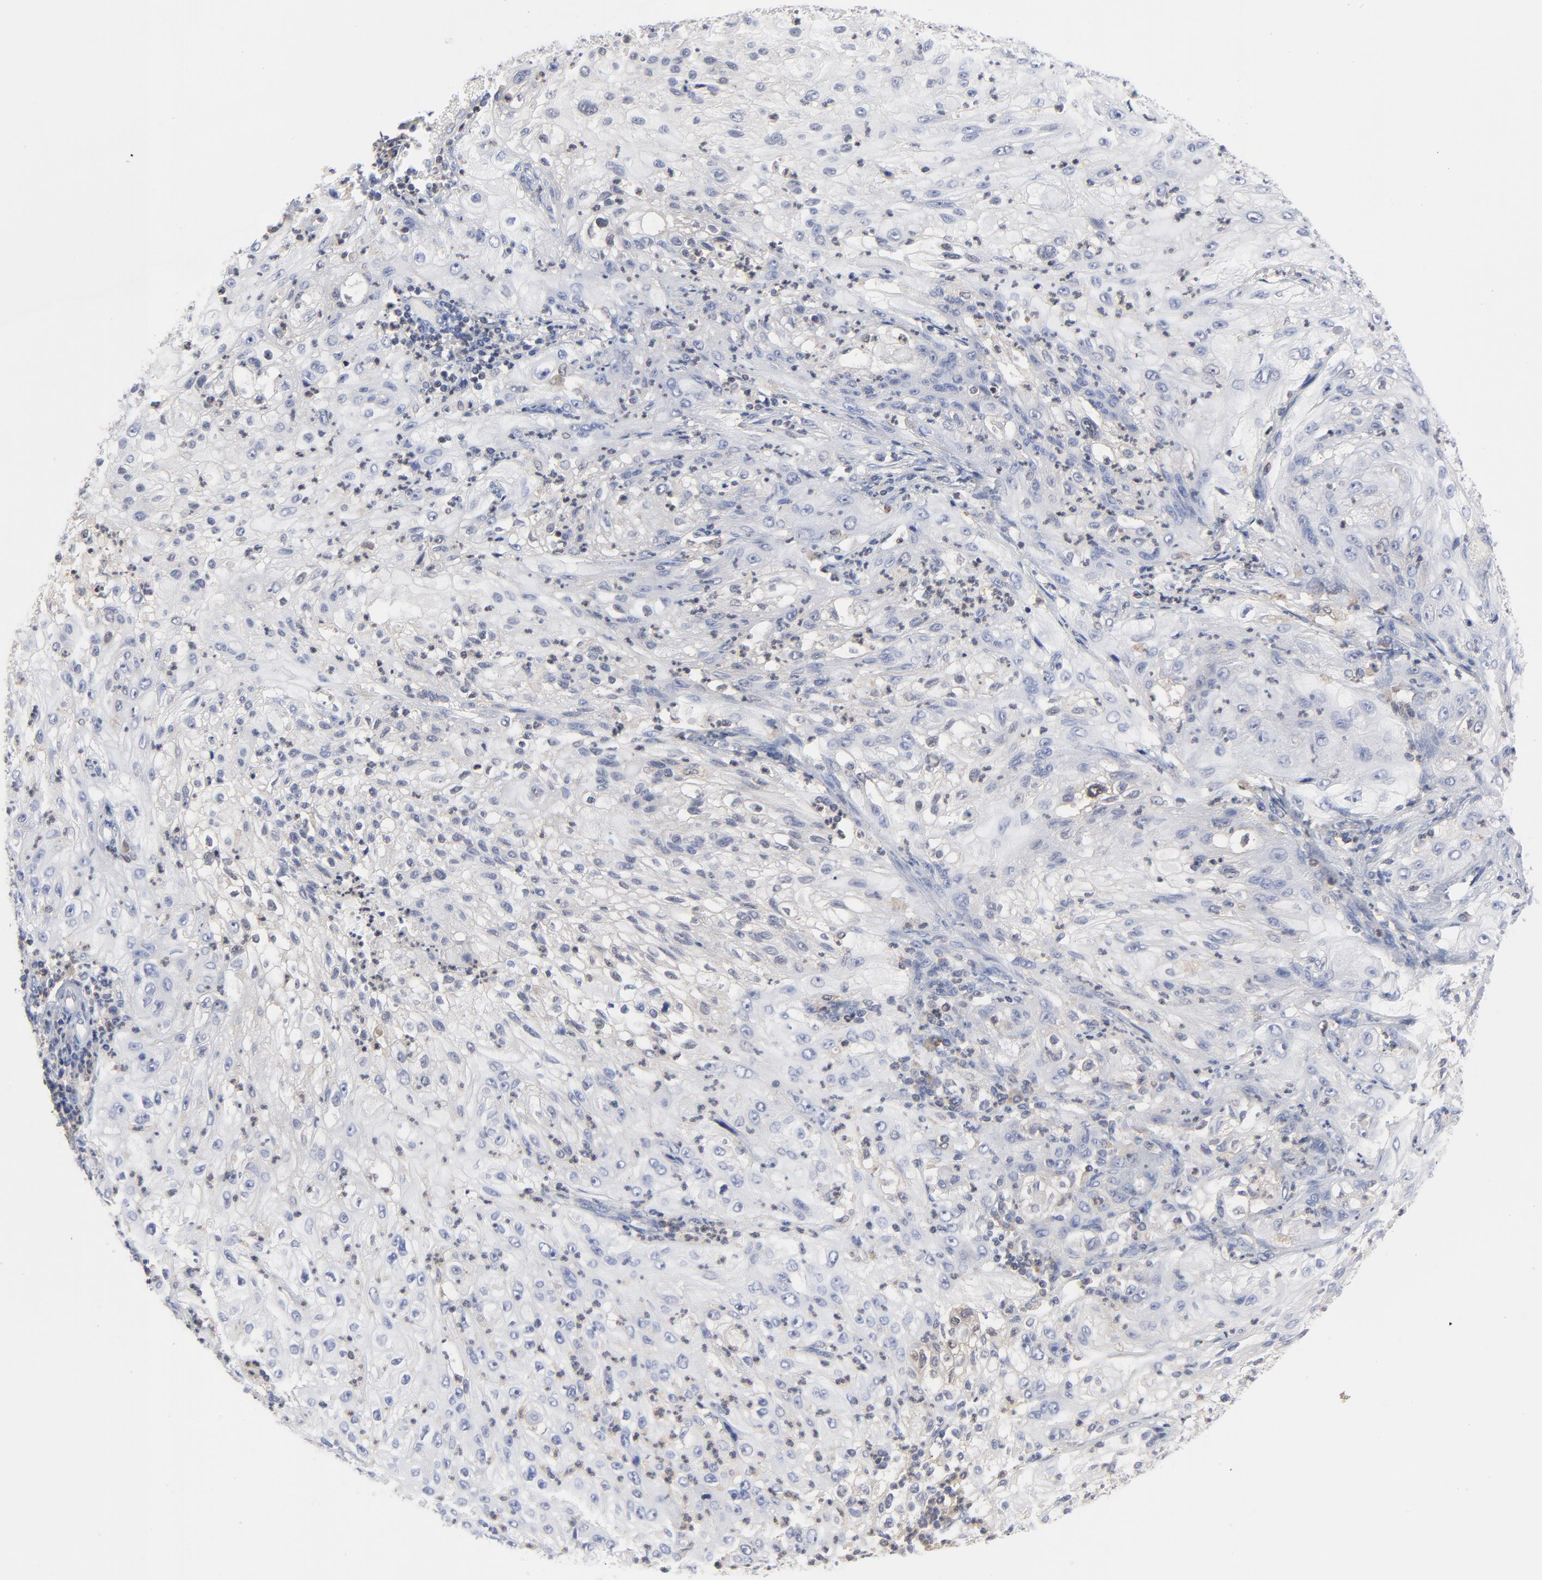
{"staining": {"intensity": "negative", "quantity": "none", "location": "none"}, "tissue": "lung cancer", "cell_type": "Tumor cells", "image_type": "cancer", "snomed": [{"axis": "morphology", "description": "Inflammation, NOS"}, {"axis": "morphology", "description": "Squamous cell carcinoma, NOS"}, {"axis": "topography", "description": "Lymph node"}, {"axis": "topography", "description": "Soft tissue"}, {"axis": "topography", "description": "Lung"}], "caption": "Immunohistochemistry micrograph of neoplastic tissue: squamous cell carcinoma (lung) stained with DAB (3,3'-diaminobenzidine) demonstrates no significant protein staining in tumor cells.", "gene": "CAB39L", "patient": {"sex": "male", "age": 66}}